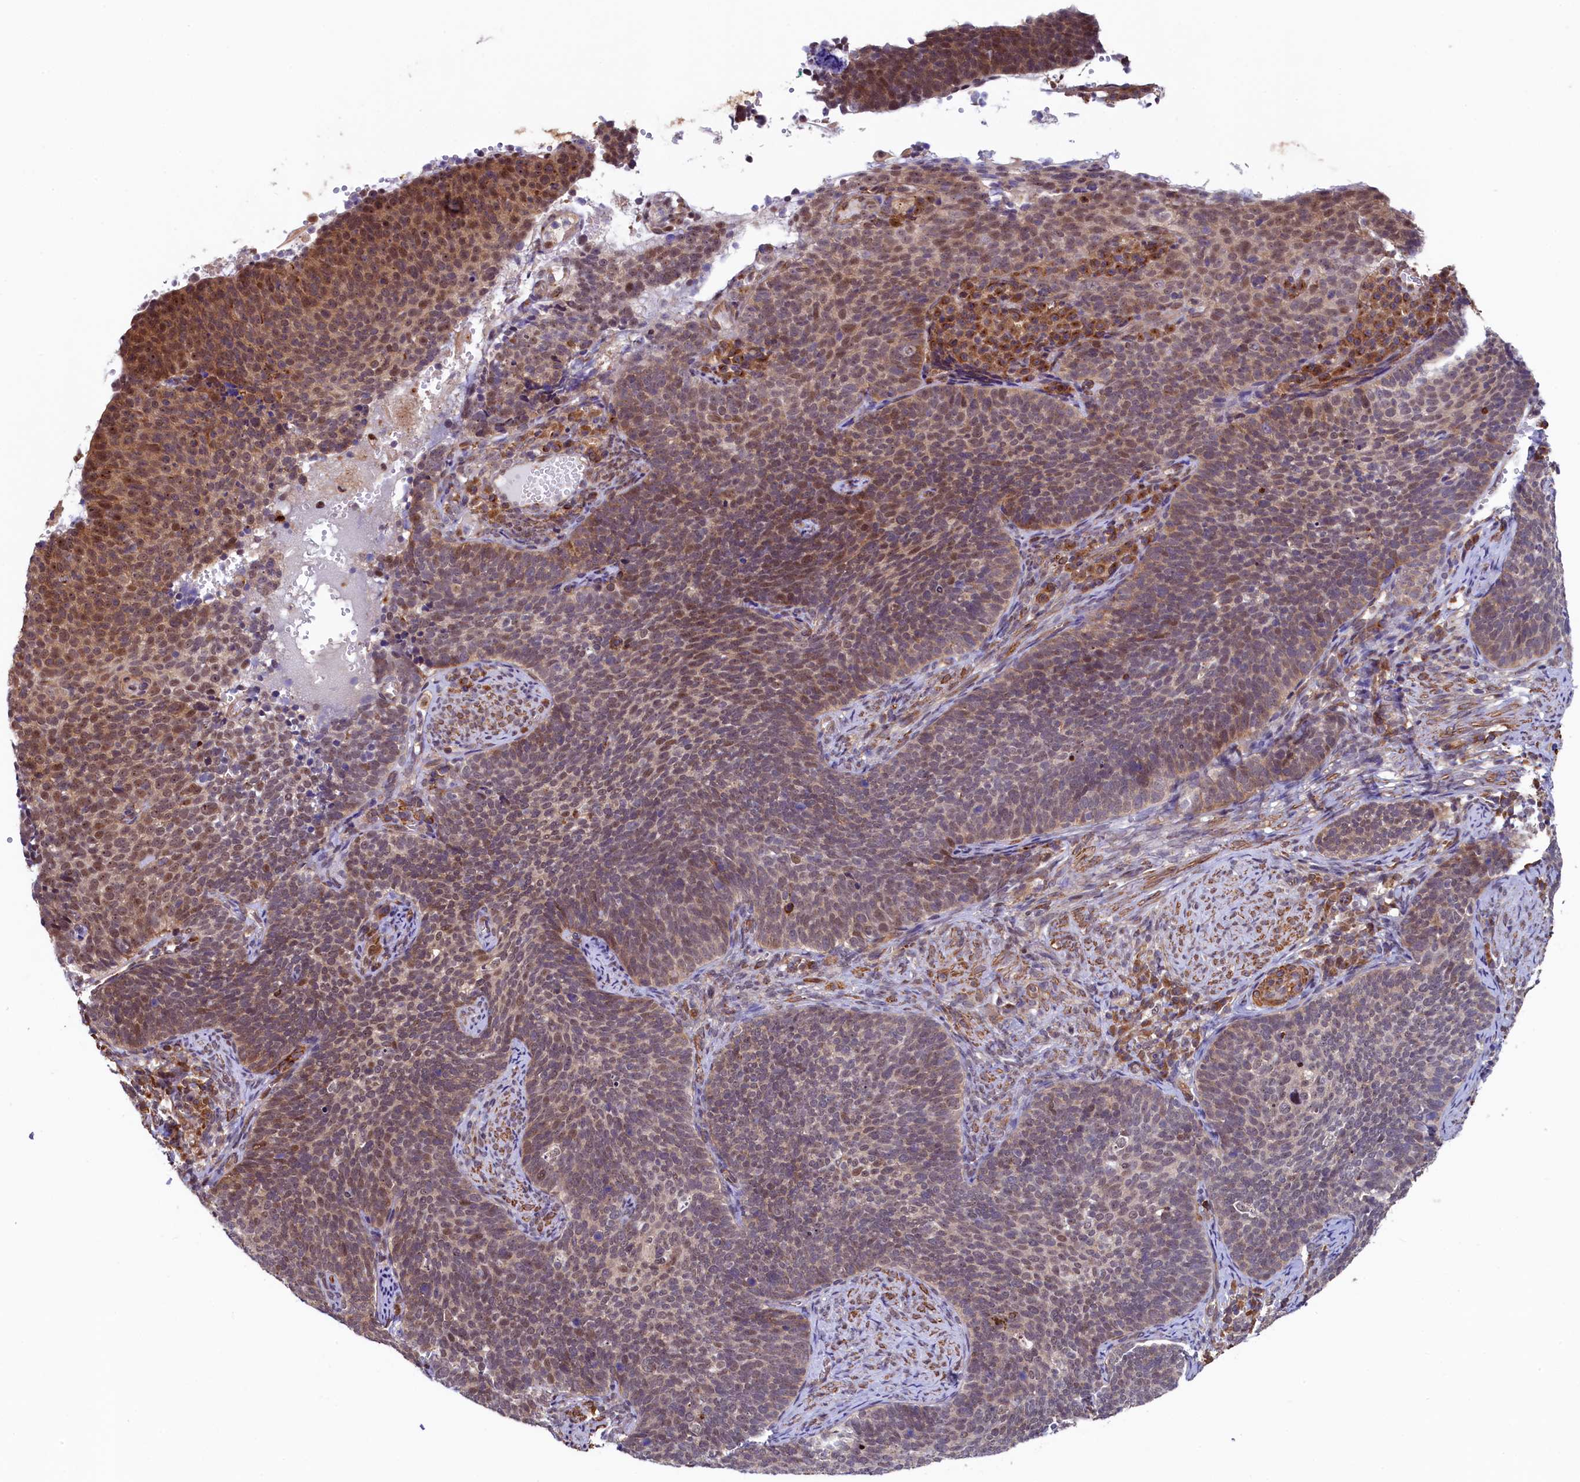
{"staining": {"intensity": "moderate", "quantity": "25%-75%", "location": "cytoplasmic/membranous,nuclear"}, "tissue": "cervical cancer", "cell_type": "Tumor cells", "image_type": "cancer", "snomed": [{"axis": "morphology", "description": "Normal tissue, NOS"}, {"axis": "morphology", "description": "Squamous cell carcinoma, NOS"}, {"axis": "topography", "description": "Cervix"}], "caption": "High-magnification brightfield microscopy of cervical cancer (squamous cell carcinoma) stained with DAB (brown) and counterstained with hematoxylin (blue). tumor cells exhibit moderate cytoplasmic/membranous and nuclear staining is present in about25%-75% of cells.", "gene": "LEO1", "patient": {"sex": "female", "age": 39}}